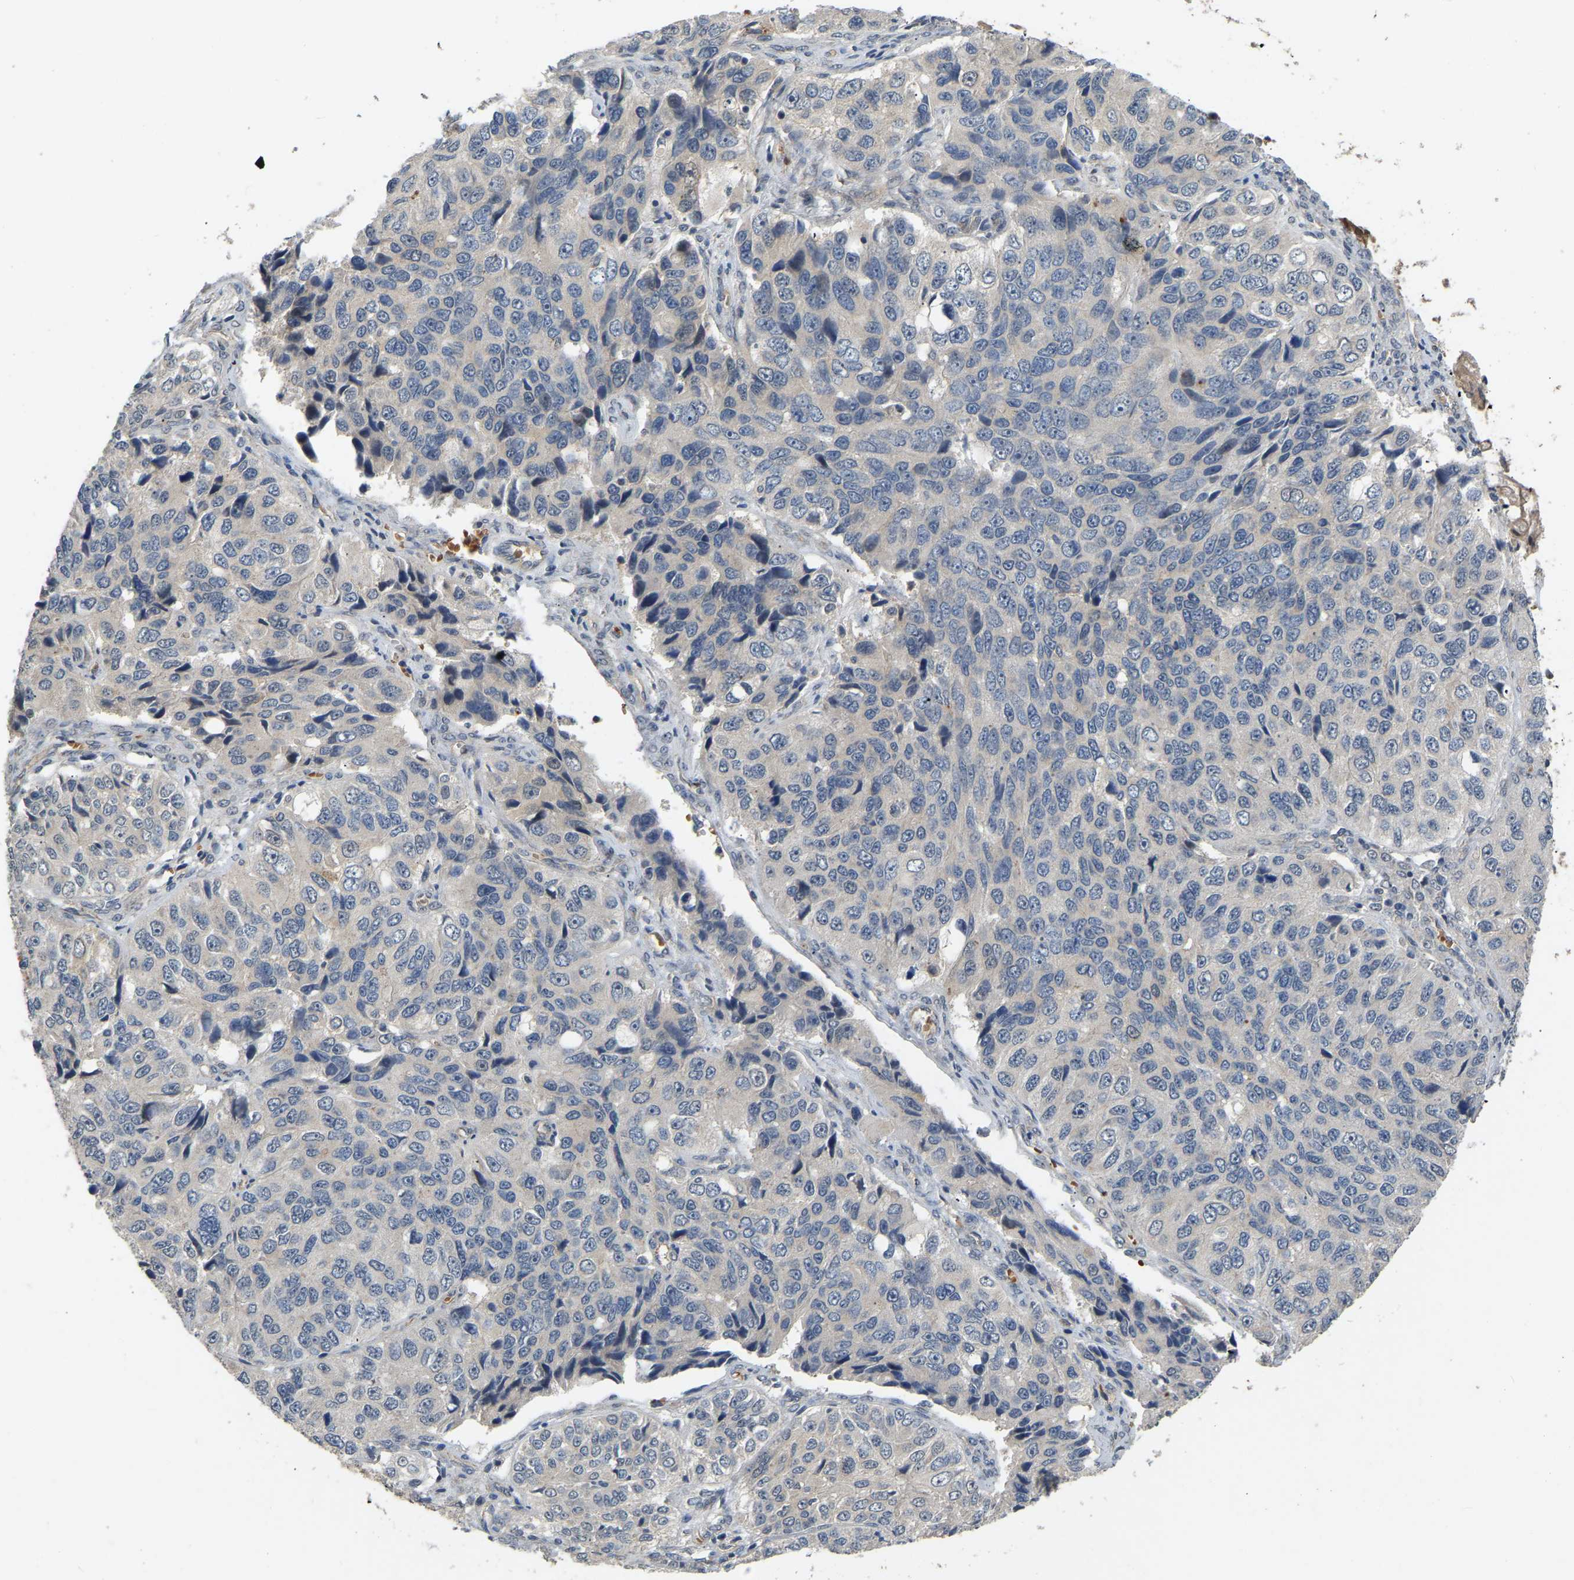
{"staining": {"intensity": "negative", "quantity": "none", "location": "none"}, "tissue": "ovarian cancer", "cell_type": "Tumor cells", "image_type": "cancer", "snomed": [{"axis": "morphology", "description": "Carcinoma, endometroid"}, {"axis": "topography", "description": "Ovary"}], "caption": "Immunohistochemical staining of human ovarian cancer (endometroid carcinoma) shows no significant staining in tumor cells.", "gene": "LIMK2", "patient": {"sex": "female", "age": 51}}